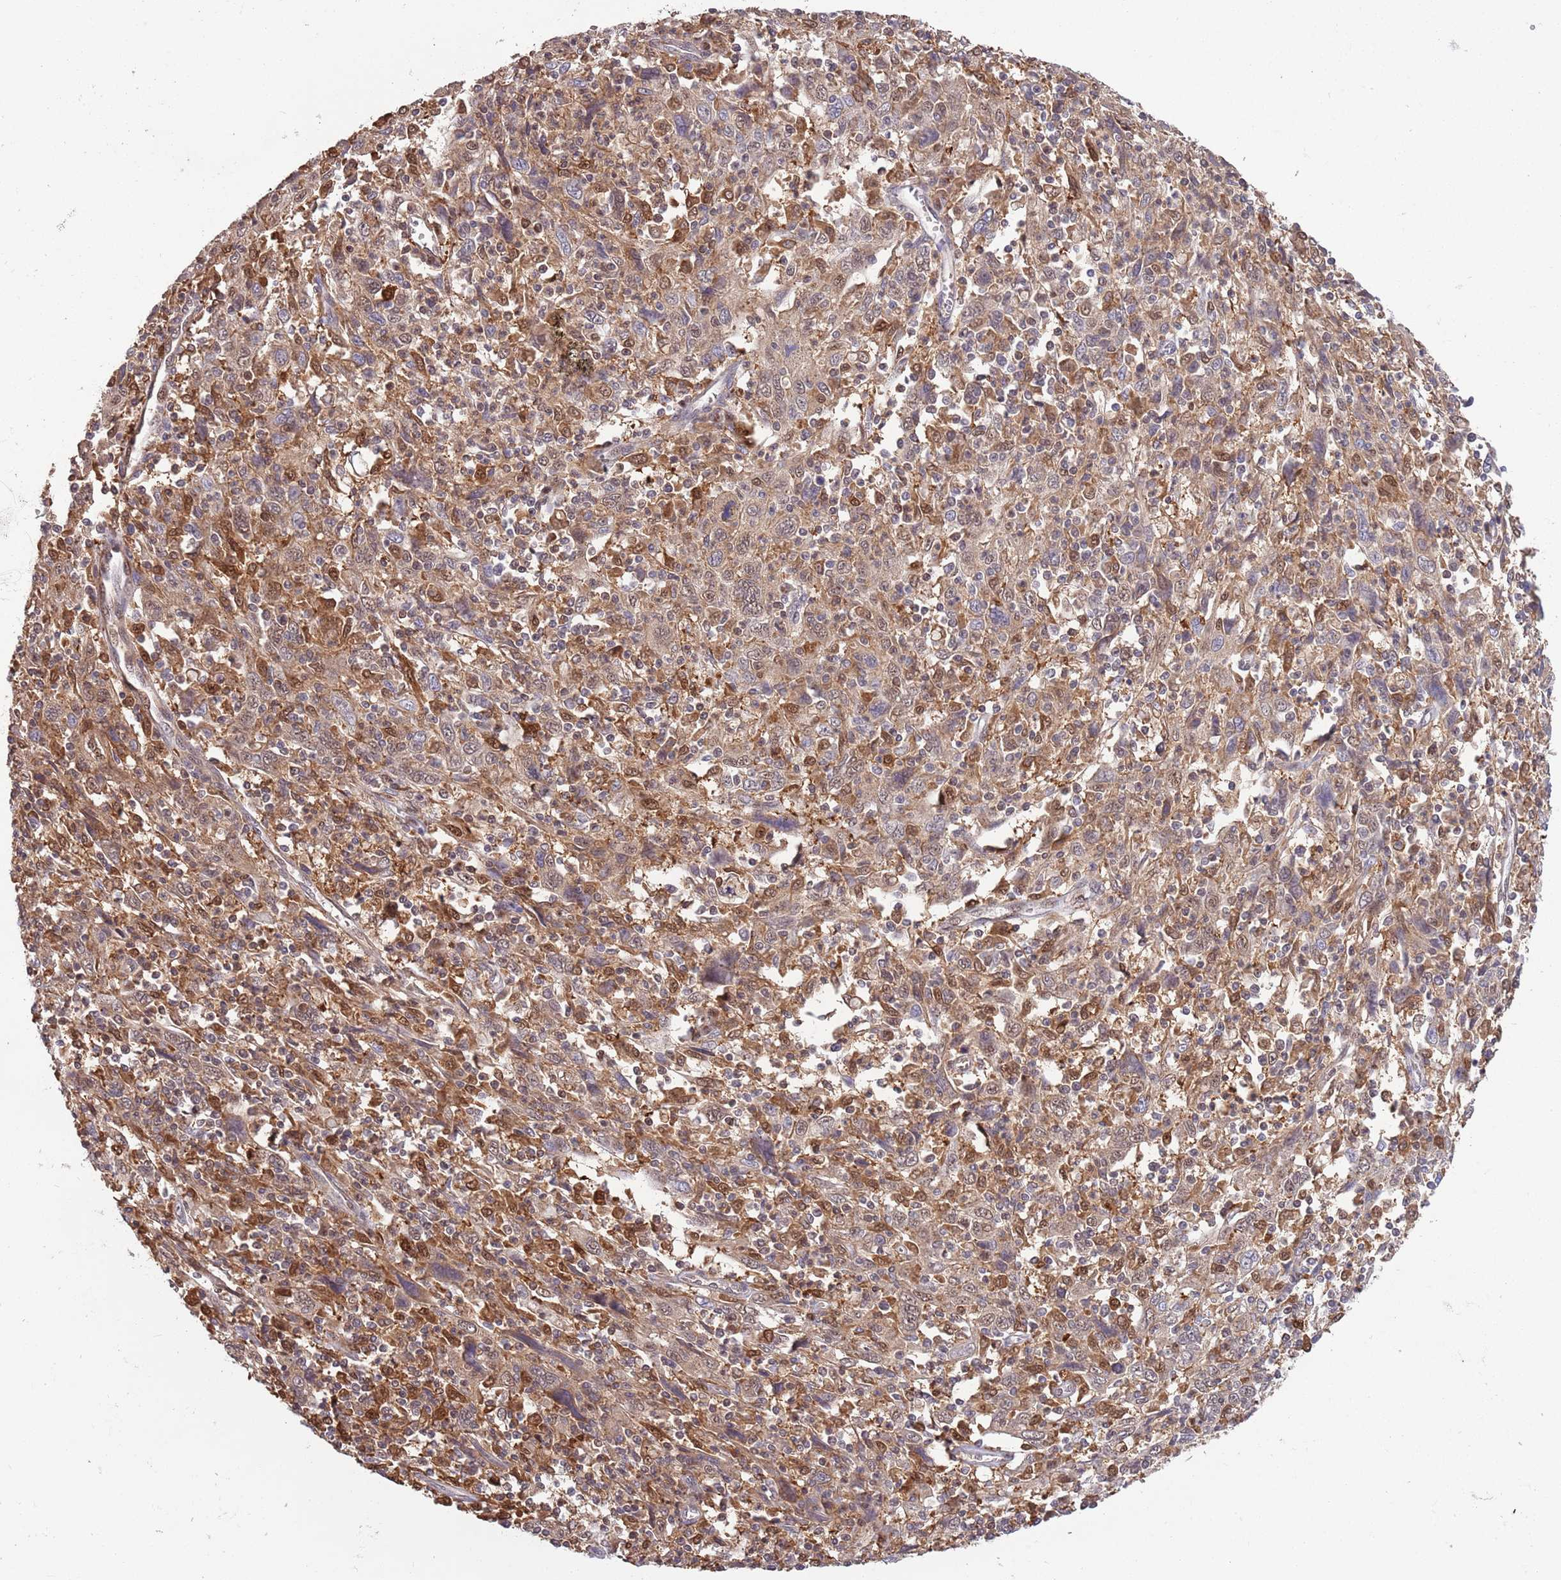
{"staining": {"intensity": "moderate", "quantity": ">75%", "location": "cytoplasmic/membranous,nuclear"}, "tissue": "cervical cancer", "cell_type": "Tumor cells", "image_type": "cancer", "snomed": [{"axis": "morphology", "description": "Squamous cell carcinoma, NOS"}, {"axis": "topography", "description": "Cervix"}], "caption": "Immunohistochemical staining of cervical cancer (squamous cell carcinoma) exhibits medium levels of moderate cytoplasmic/membranous and nuclear expression in approximately >75% of tumor cells.", "gene": "CCNJL", "patient": {"sex": "female", "age": 46}}